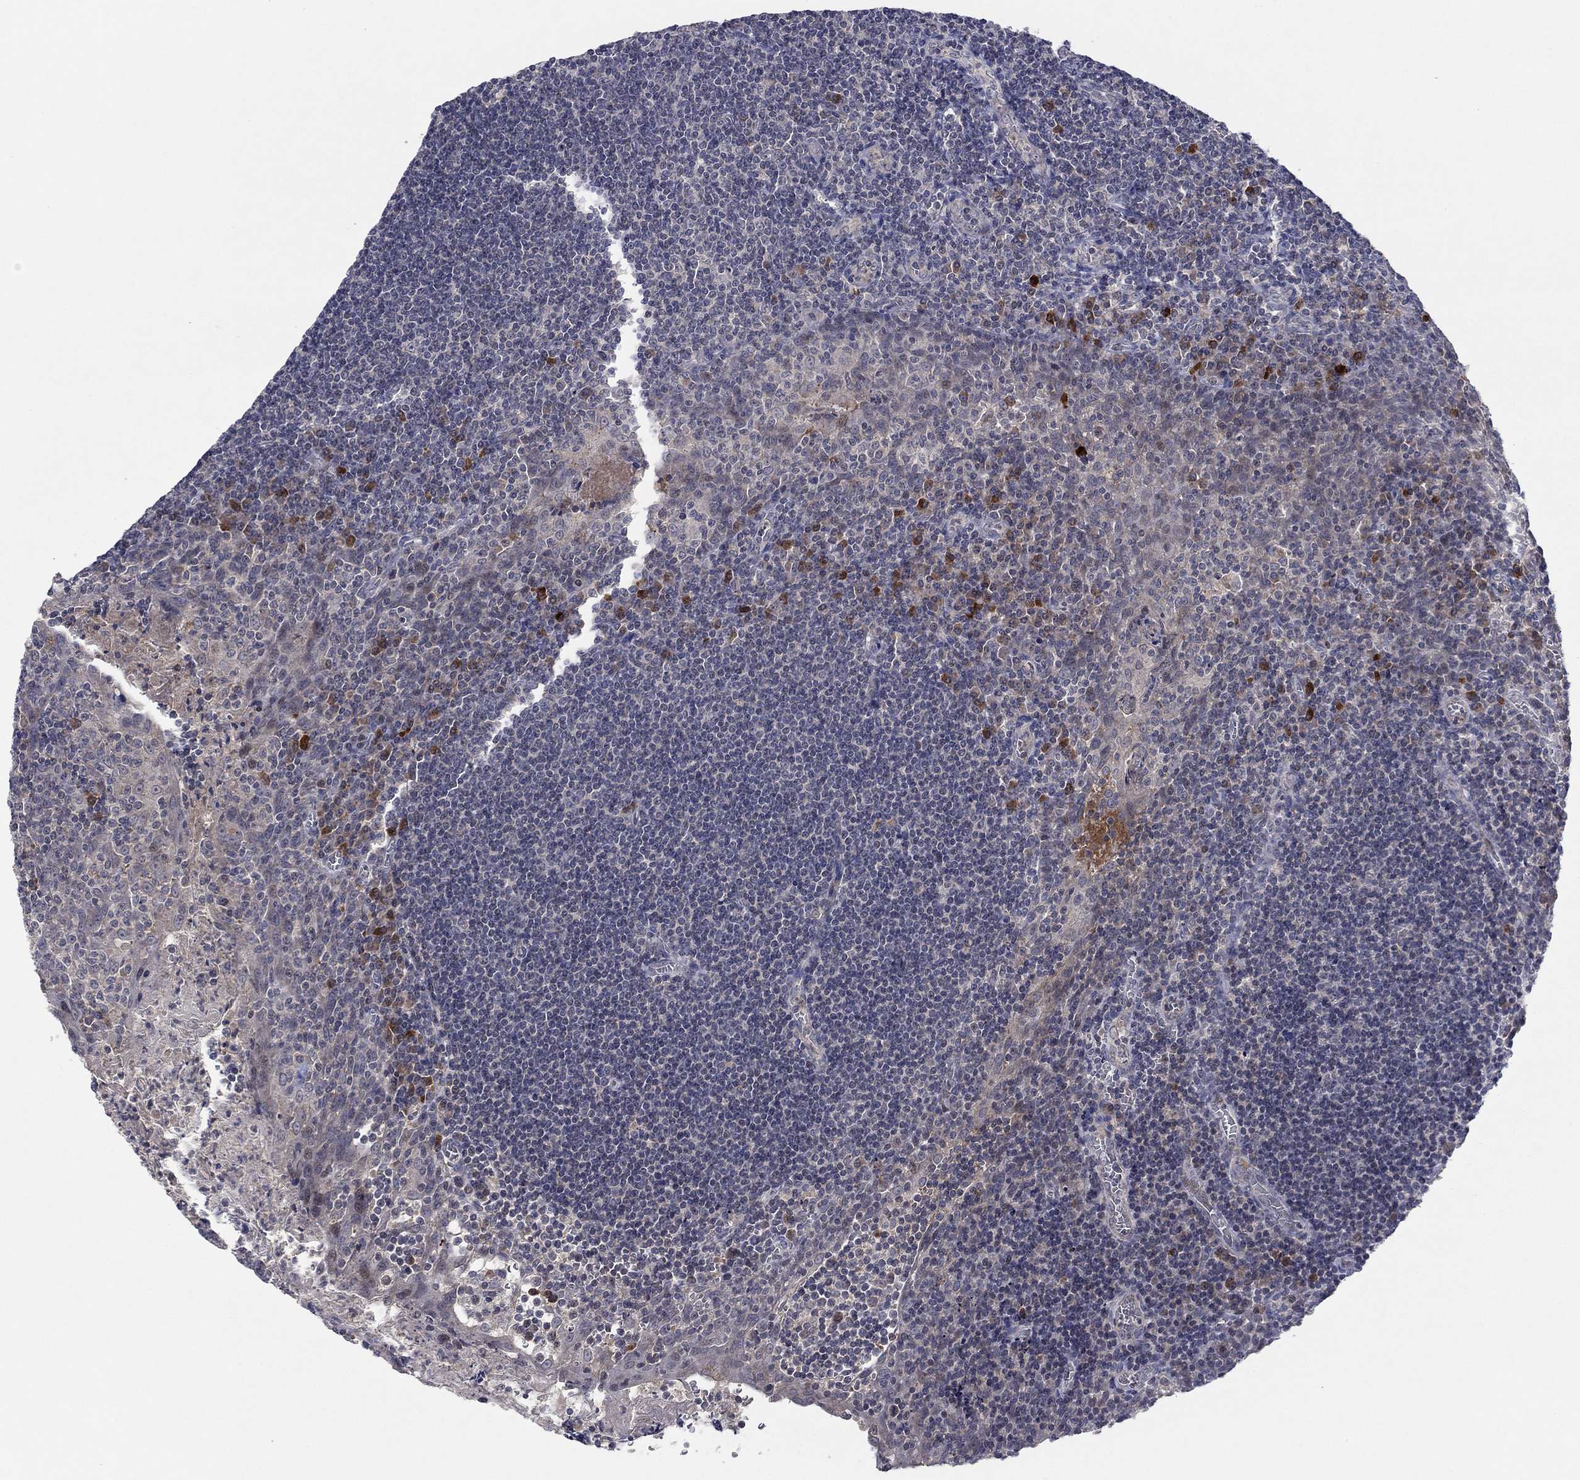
{"staining": {"intensity": "moderate", "quantity": "<25%", "location": "cytoplasmic/membranous"}, "tissue": "tonsil", "cell_type": "Germinal center cells", "image_type": "normal", "snomed": [{"axis": "morphology", "description": "Normal tissue, NOS"}, {"axis": "morphology", "description": "Inflammation, NOS"}, {"axis": "topography", "description": "Tonsil"}], "caption": "Protein staining demonstrates moderate cytoplasmic/membranous positivity in about <25% of germinal center cells in unremarkable tonsil.", "gene": "IL4", "patient": {"sex": "female", "age": 31}}